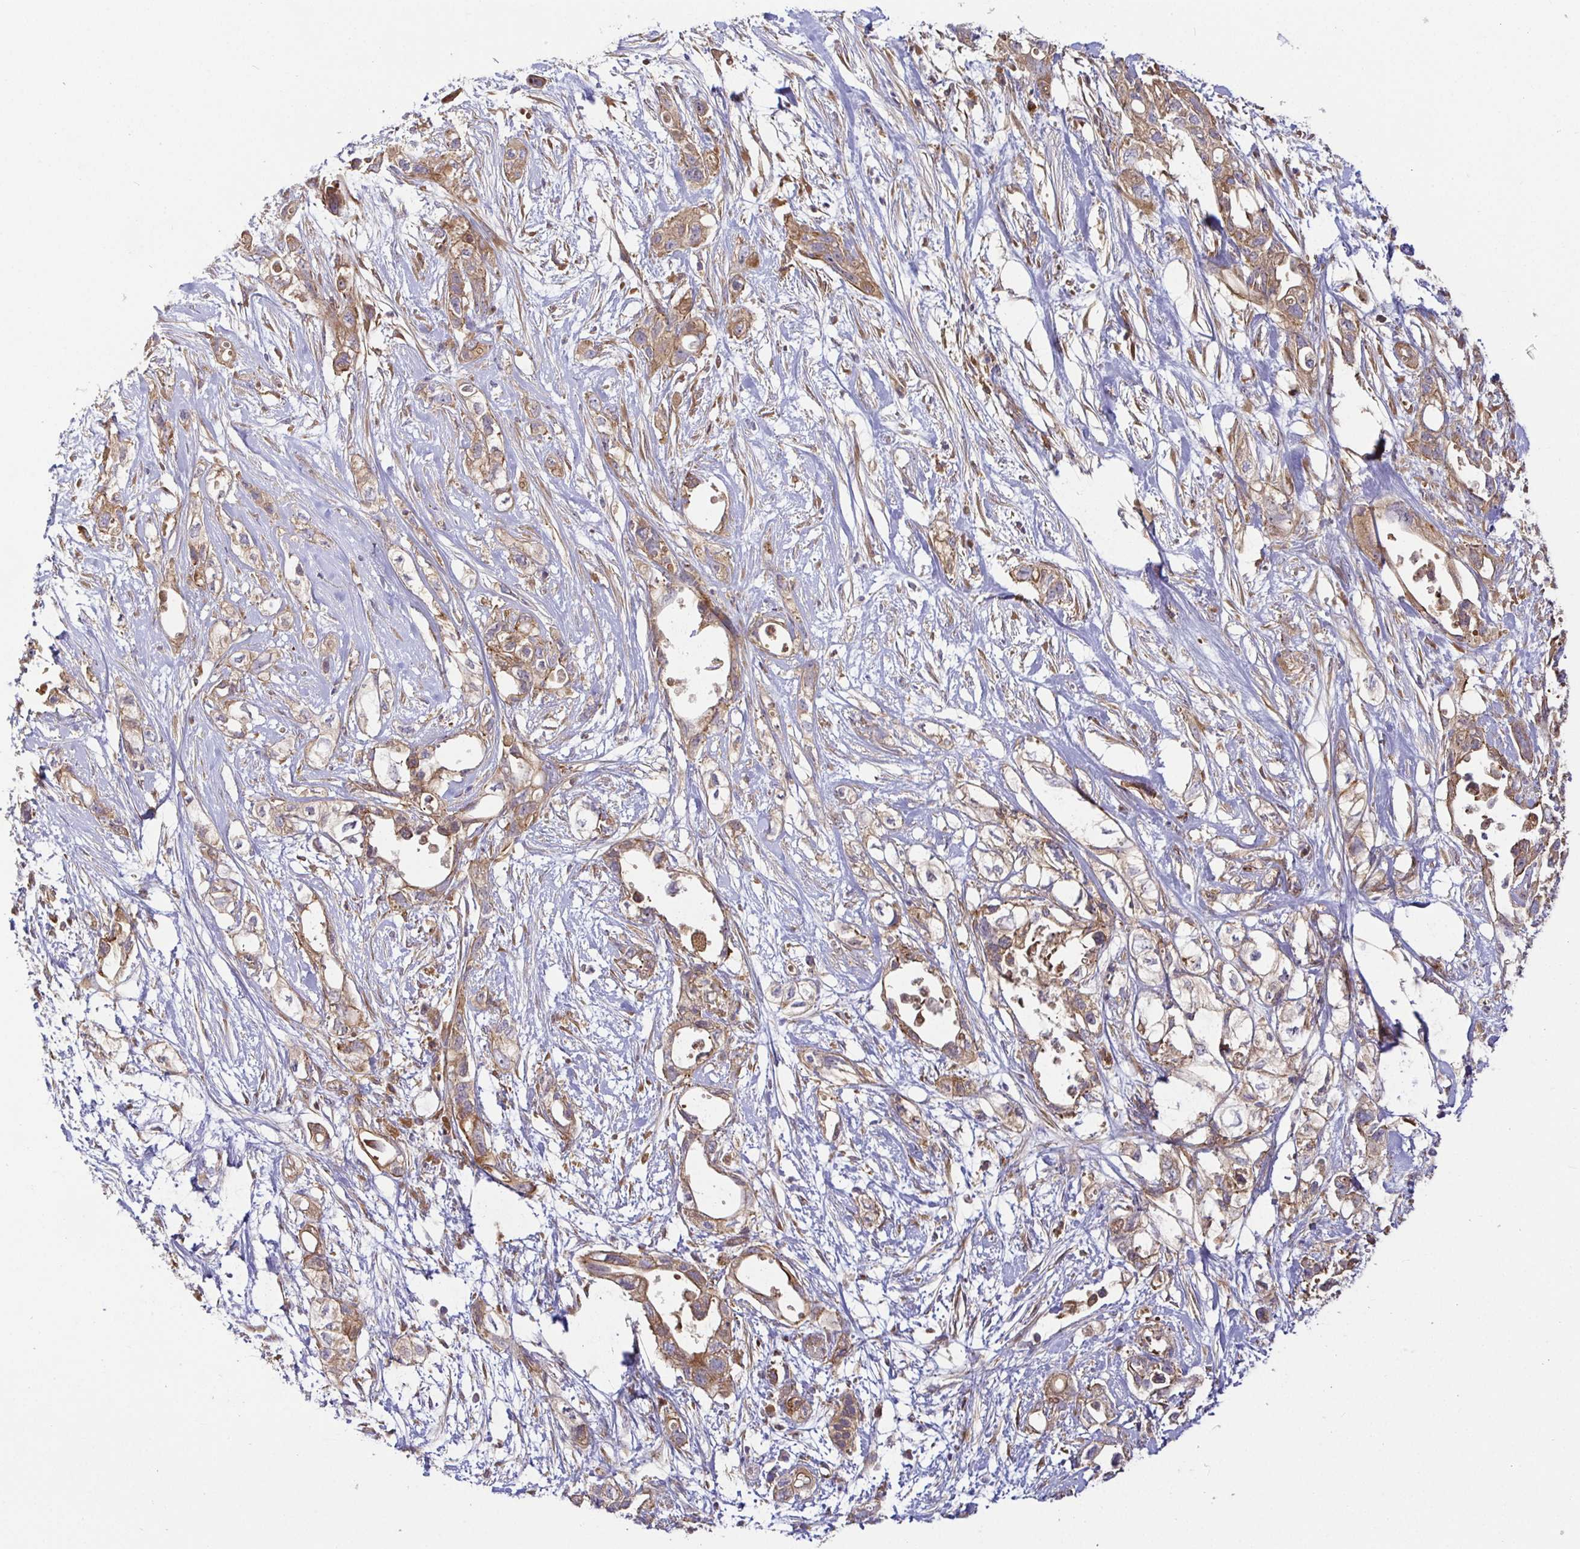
{"staining": {"intensity": "moderate", "quantity": ">75%", "location": "cytoplasmic/membranous"}, "tissue": "pancreatic cancer", "cell_type": "Tumor cells", "image_type": "cancer", "snomed": [{"axis": "morphology", "description": "Adenocarcinoma, NOS"}, {"axis": "topography", "description": "Pancreas"}], "caption": "The photomicrograph shows a brown stain indicating the presence of a protein in the cytoplasmic/membranous of tumor cells in adenocarcinoma (pancreatic).", "gene": "SNX8", "patient": {"sex": "female", "age": 72}}